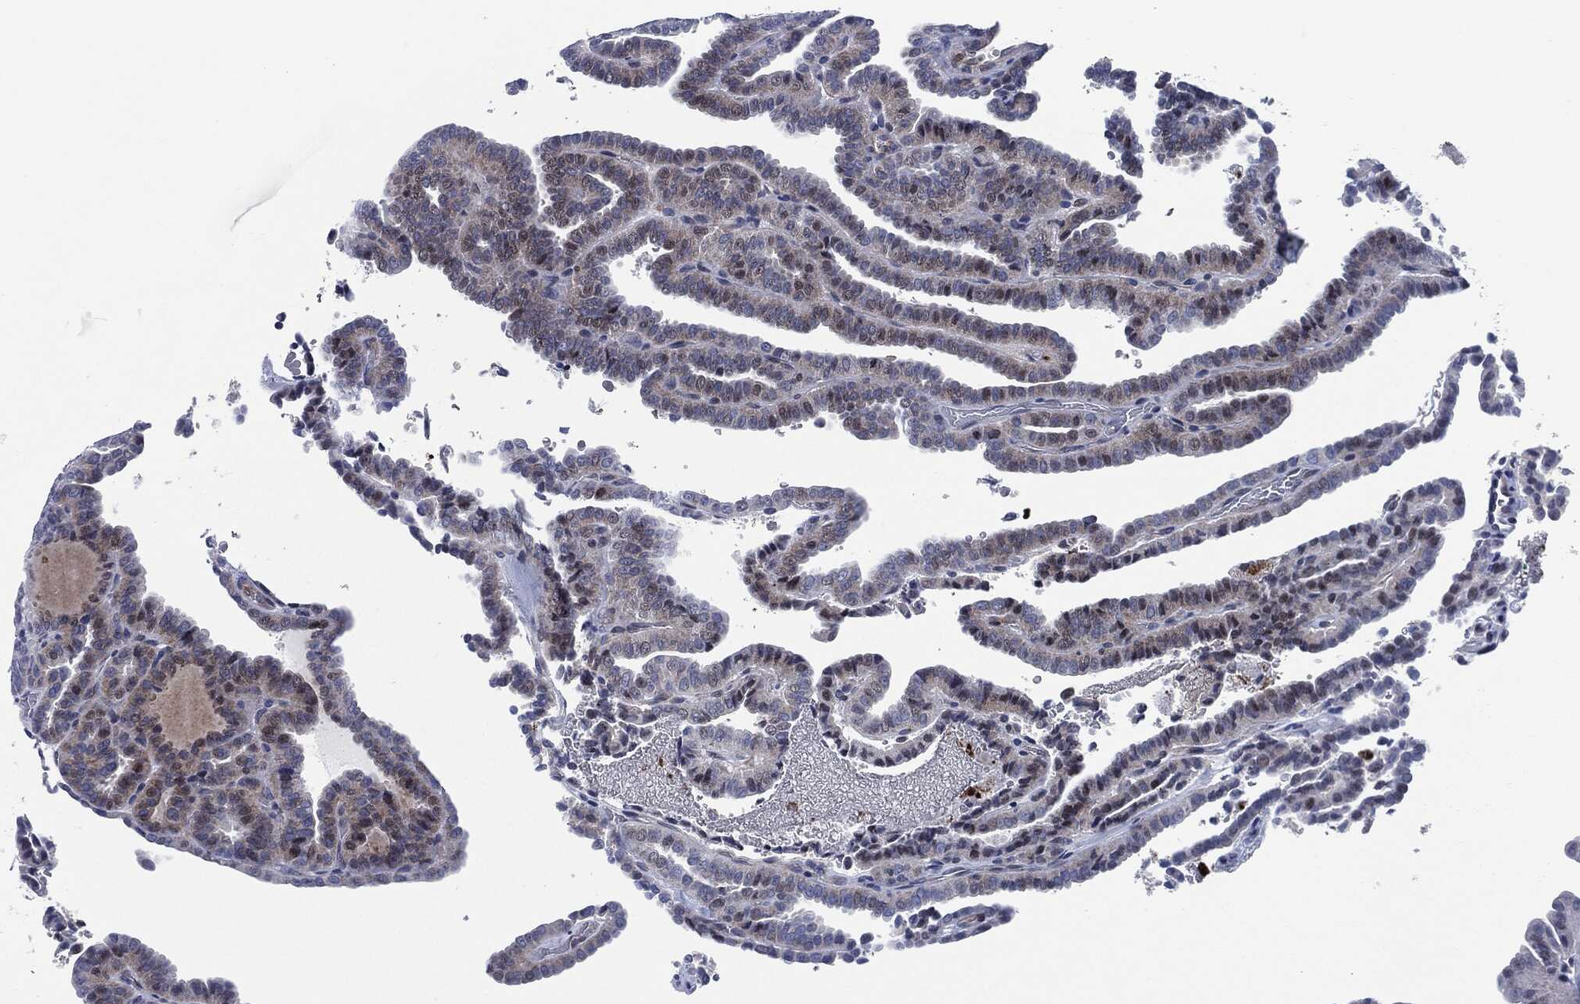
{"staining": {"intensity": "weak", "quantity": "25%-75%", "location": "cytoplasmic/membranous,nuclear"}, "tissue": "thyroid cancer", "cell_type": "Tumor cells", "image_type": "cancer", "snomed": [{"axis": "morphology", "description": "Papillary adenocarcinoma, NOS"}, {"axis": "topography", "description": "Thyroid gland"}], "caption": "Protein staining reveals weak cytoplasmic/membranous and nuclear positivity in about 25%-75% of tumor cells in thyroid cancer.", "gene": "MPO", "patient": {"sex": "female", "age": 39}}